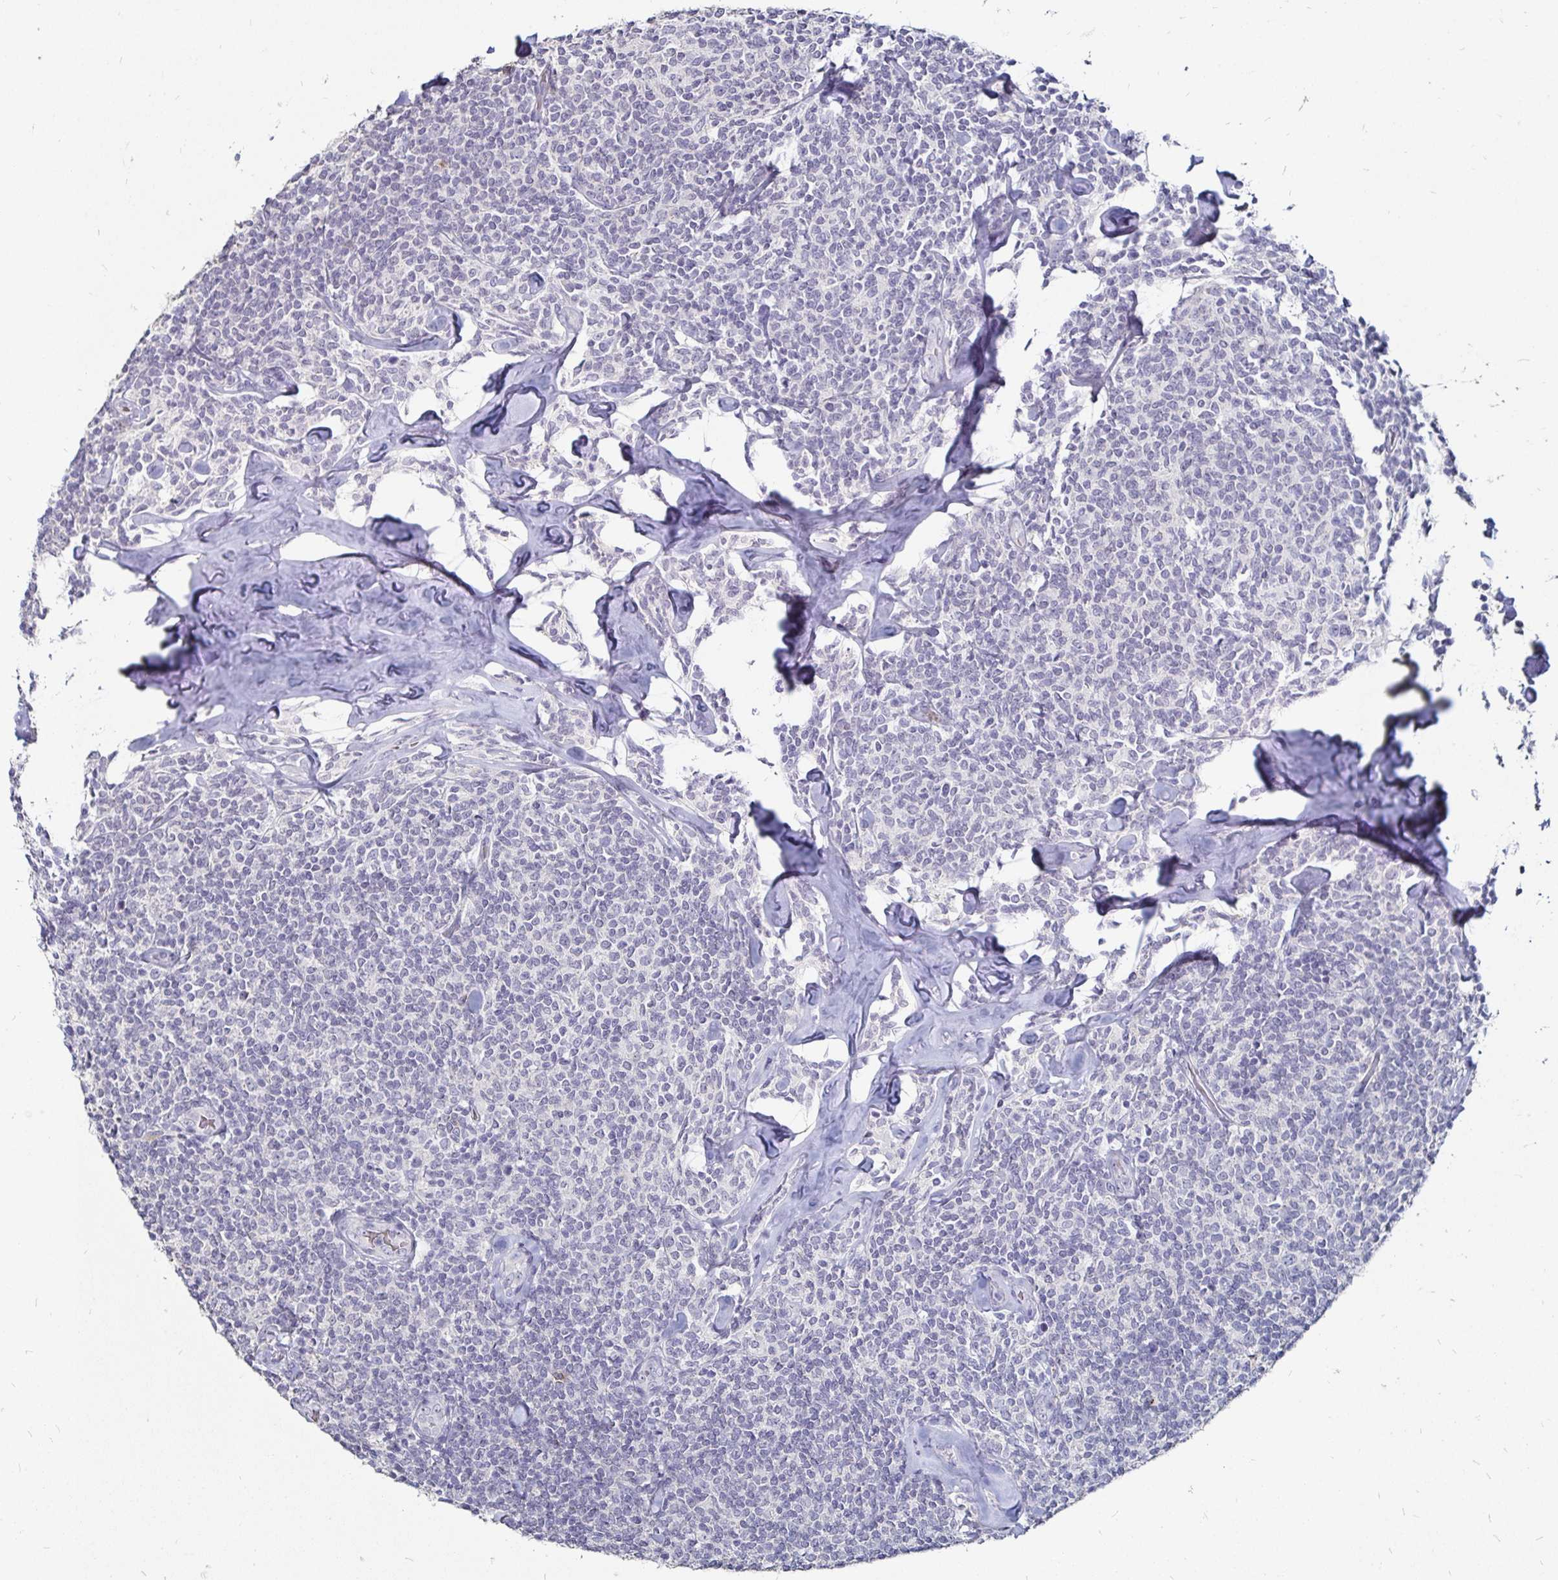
{"staining": {"intensity": "negative", "quantity": "none", "location": "none"}, "tissue": "lymphoma", "cell_type": "Tumor cells", "image_type": "cancer", "snomed": [{"axis": "morphology", "description": "Malignant lymphoma, non-Hodgkin's type, Low grade"}, {"axis": "topography", "description": "Lymph node"}], "caption": "This micrograph is of lymphoma stained with immunohistochemistry to label a protein in brown with the nuclei are counter-stained blue. There is no expression in tumor cells.", "gene": "FAIM2", "patient": {"sex": "female", "age": 56}}